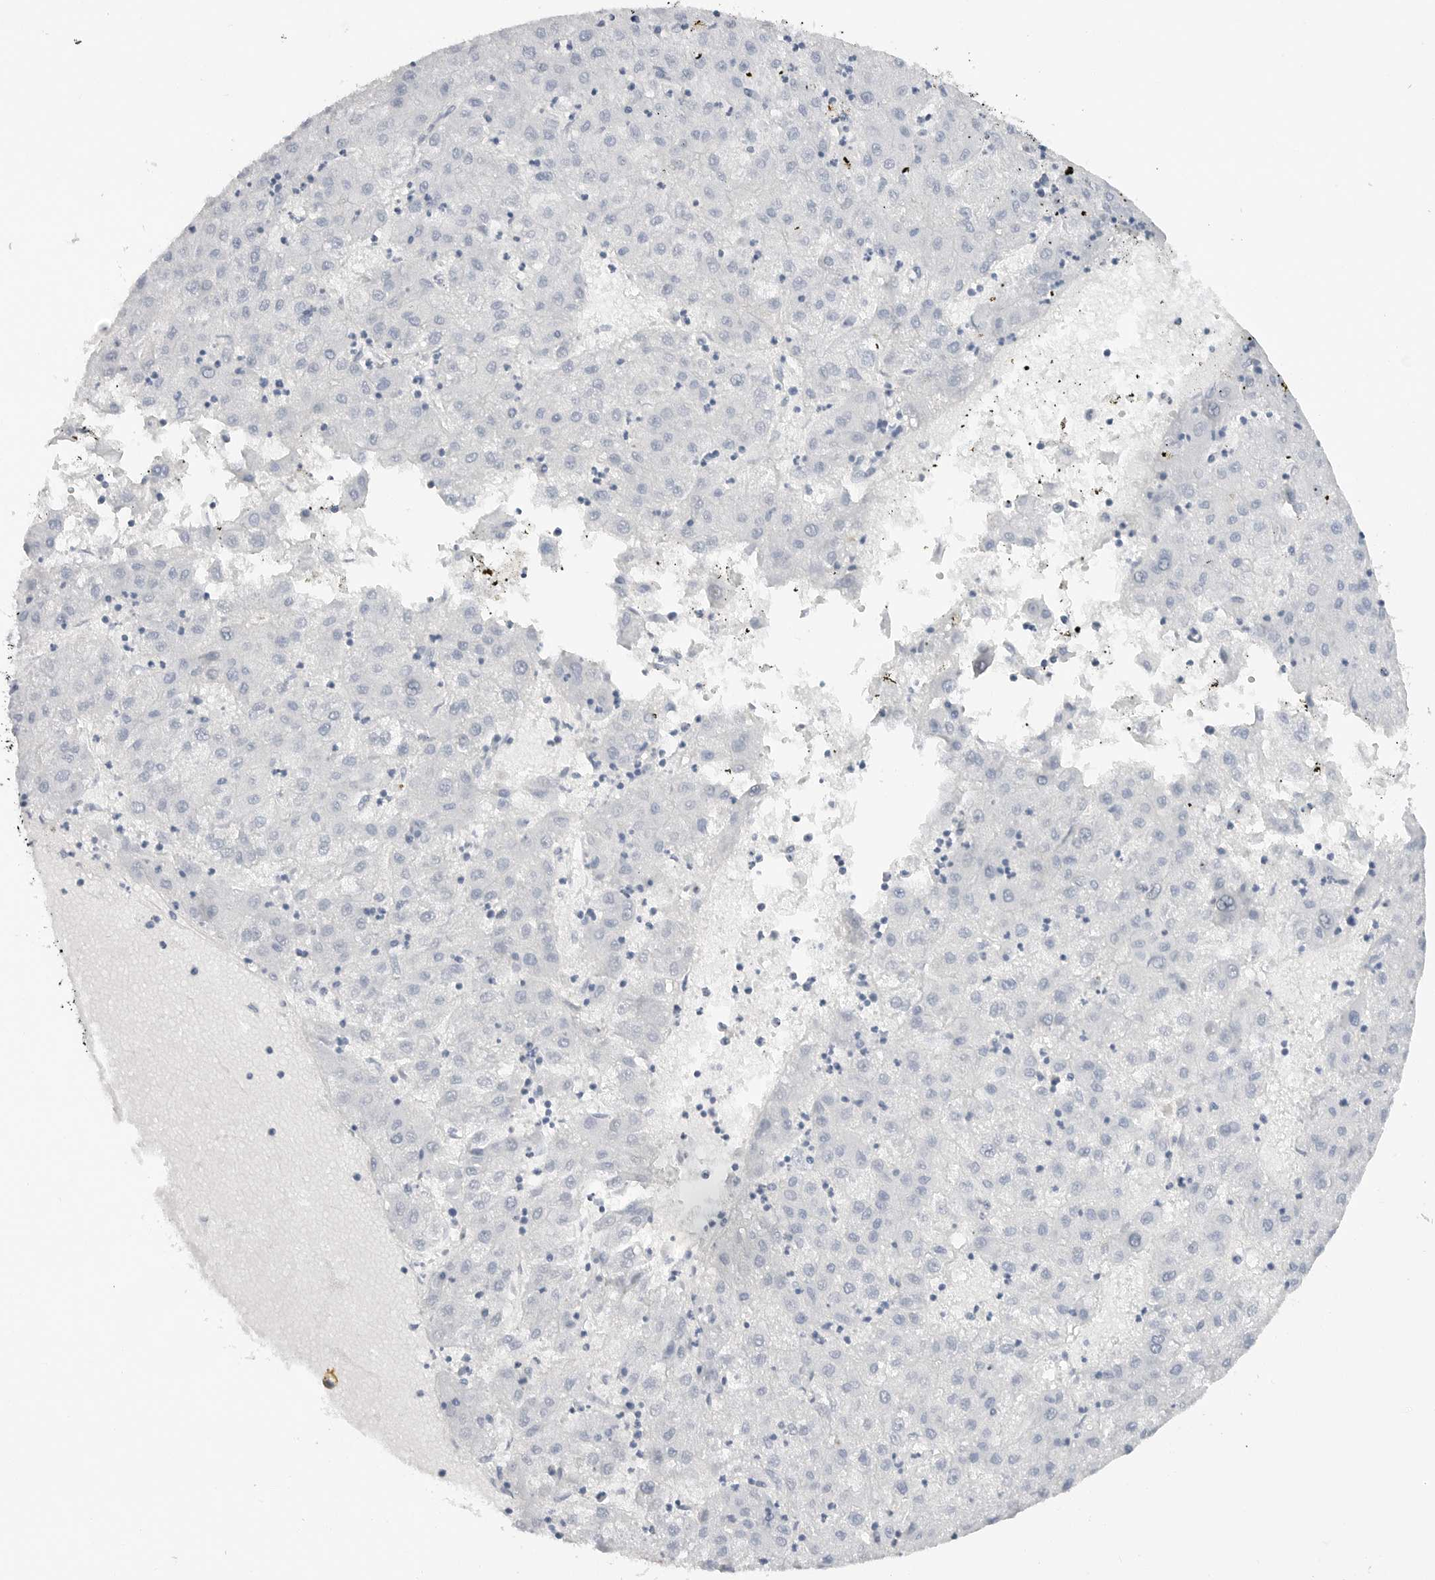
{"staining": {"intensity": "negative", "quantity": "none", "location": "none"}, "tissue": "liver cancer", "cell_type": "Tumor cells", "image_type": "cancer", "snomed": [{"axis": "morphology", "description": "Carcinoma, Hepatocellular, NOS"}, {"axis": "topography", "description": "Liver"}], "caption": "Liver cancer was stained to show a protein in brown. There is no significant expression in tumor cells.", "gene": "MAP2K5", "patient": {"sex": "male", "age": 72}}